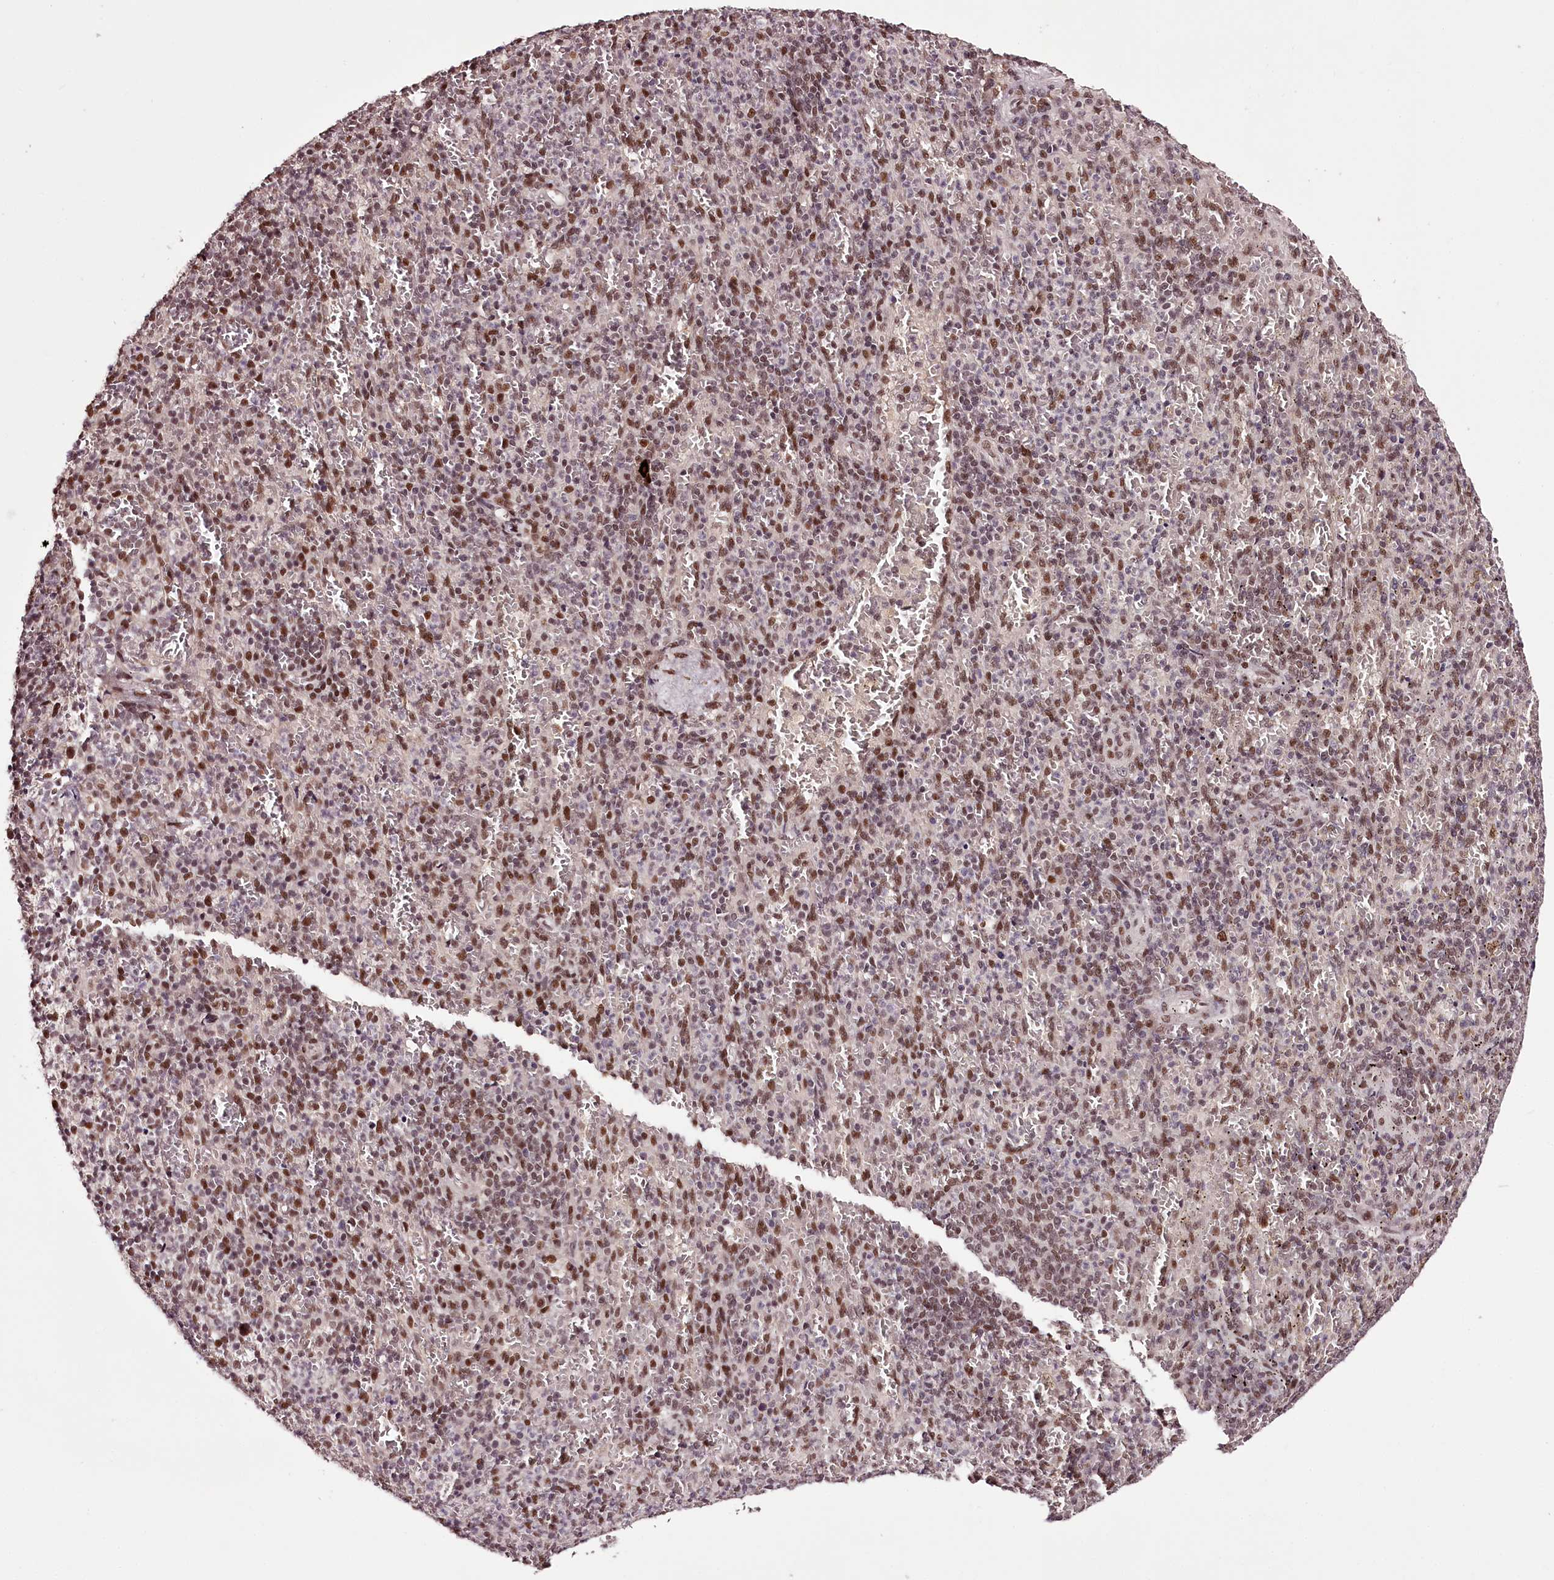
{"staining": {"intensity": "moderate", "quantity": "25%-75%", "location": "nuclear"}, "tissue": "spleen", "cell_type": "Cells in red pulp", "image_type": "normal", "snomed": [{"axis": "morphology", "description": "Normal tissue, NOS"}, {"axis": "topography", "description": "Spleen"}], "caption": "Immunohistochemical staining of unremarkable human spleen displays medium levels of moderate nuclear positivity in about 25%-75% of cells in red pulp.", "gene": "TTC33", "patient": {"sex": "female", "age": 74}}